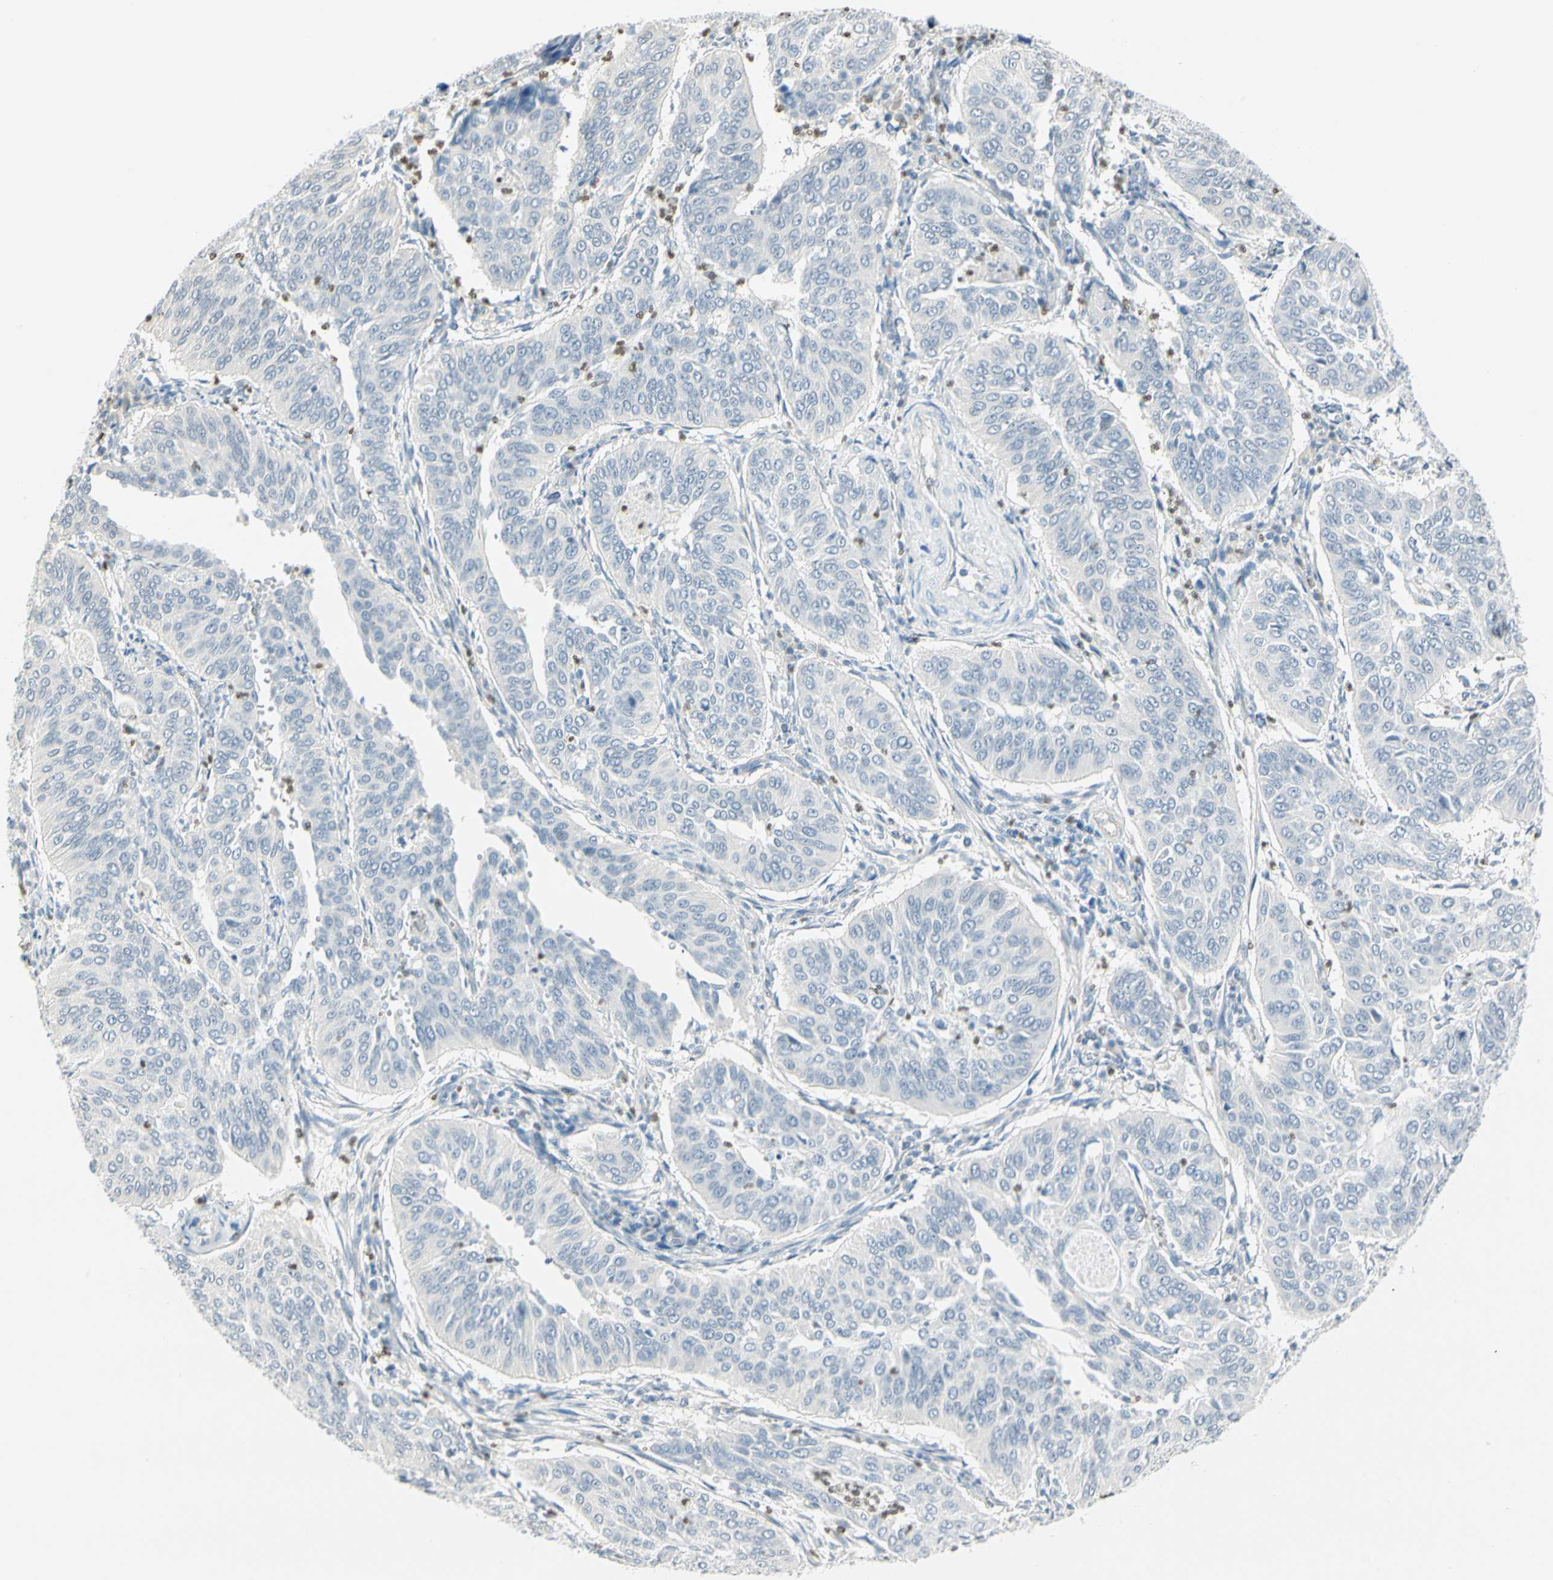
{"staining": {"intensity": "negative", "quantity": "none", "location": "none"}, "tissue": "cervical cancer", "cell_type": "Tumor cells", "image_type": "cancer", "snomed": [{"axis": "morphology", "description": "Normal tissue, NOS"}, {"axis": "morphology", "description": "Squamous cell carcinoma, NOS"}, {"axis": "topography", "description": "Cervix"}], "caption": "High magnification brightfield microscopy of squamous cell carcinoma (cervical) stained with DAB (3,3'-diaminobenzidine) (brown) and counterstained with hematoxylin (blue): tumor cells show no significant expression.", "gene": "MLLT10", "patient": {"sex": "female", "age": 39}}